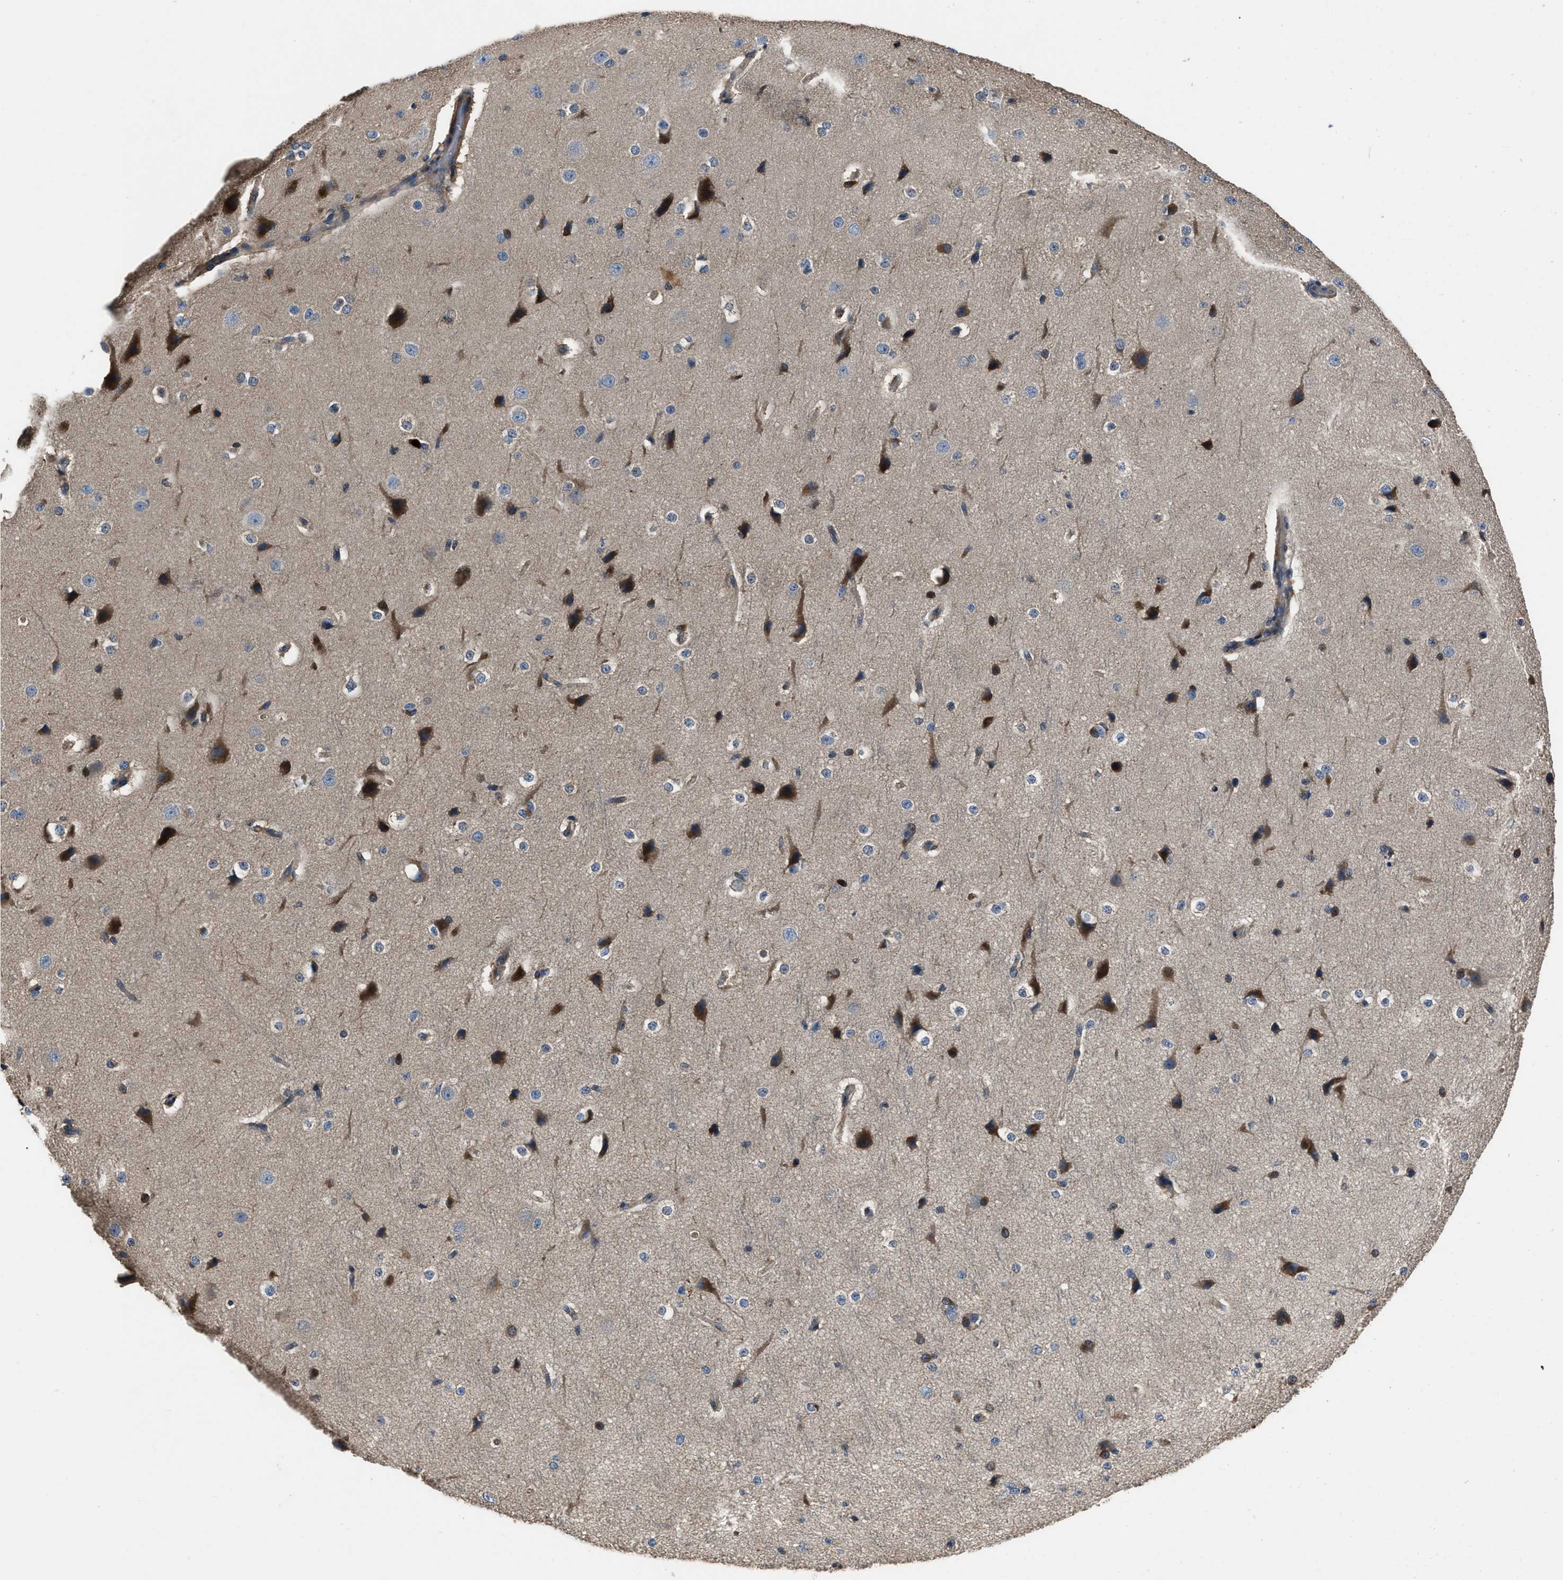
{"staining": {"intensity": "moderate", "quantity": ">75%", "location": "cytoplasmic/membranous"}, "tissue": "cerebral cortex", "cell_type": "Endothelial cells", "image_type": "normal", "snomed": [{"axis": "morphology", "description": "Normal tissue, NOS"}, {"axis": "morphology", "description": "Developmental malformation"}, {"axis": "topography", "description": "Cerebral cortex"}], "caption": "Cerebral cortex stained with DAB (3,3'-diaminobenzidine) IHC reveals medium levels of moderate cytoplasmic/membranous staining in approximately >75% of endothelial cells.", "gene": "ANGPT1", "patient": {"sex": "female", "age": 30}}